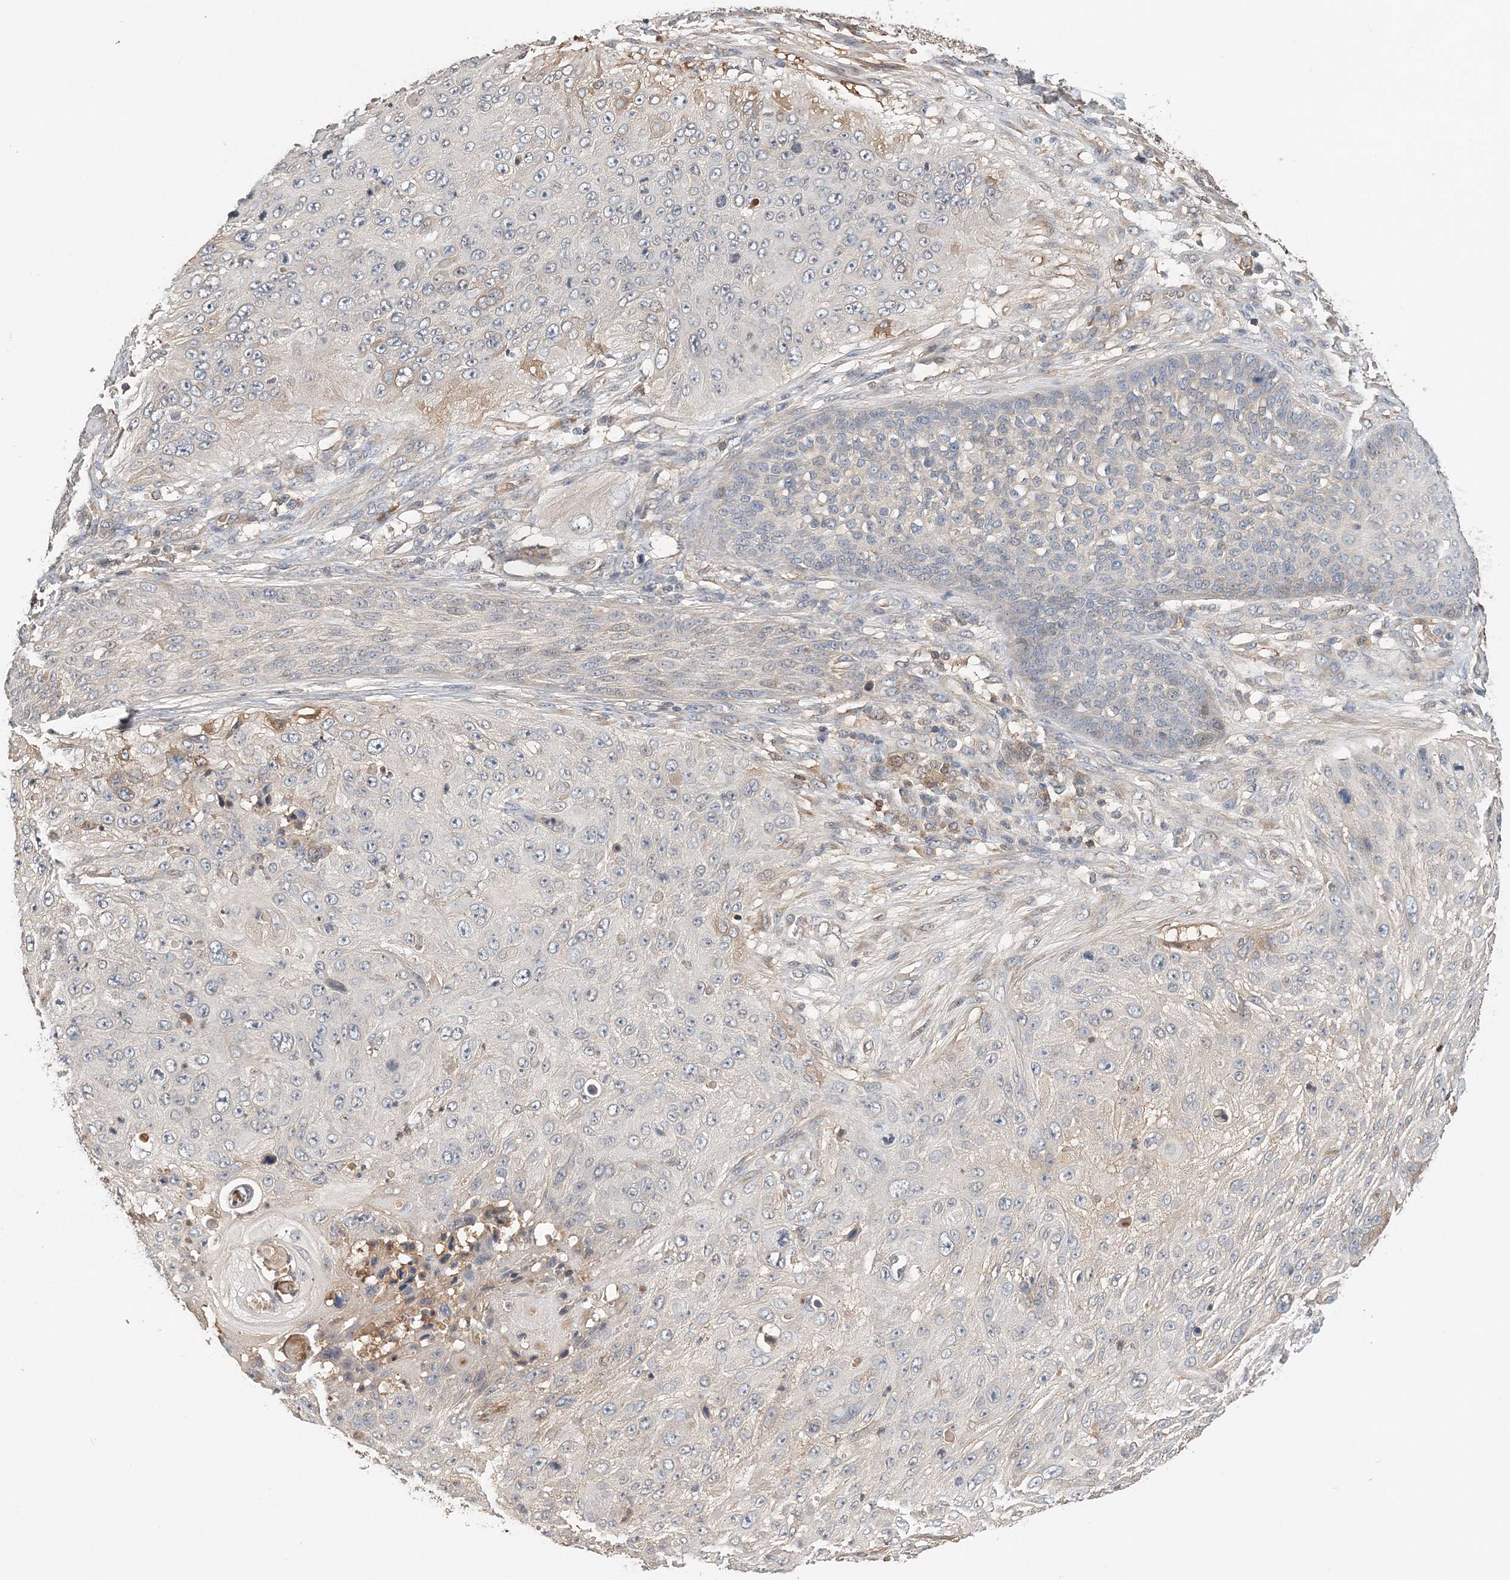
{"staining": {"intensity": "negative", "quantity": "none", "location": "none"}, "tissue": "skin cancer", "cell_type": "Tumor cells", "image_type": "cancer", "snomed": [{"axis": "morphology", "description": "Squamous cell carcinoma, NOS"}, {"axis": "topography", "description": "Skin"}], "caption": "Tumor cells show no significant protein positivity in skin cancer (squamous cell carcinoma).", "gene": "SYCP3", "patient": {"sex": "female", "age": 80}}